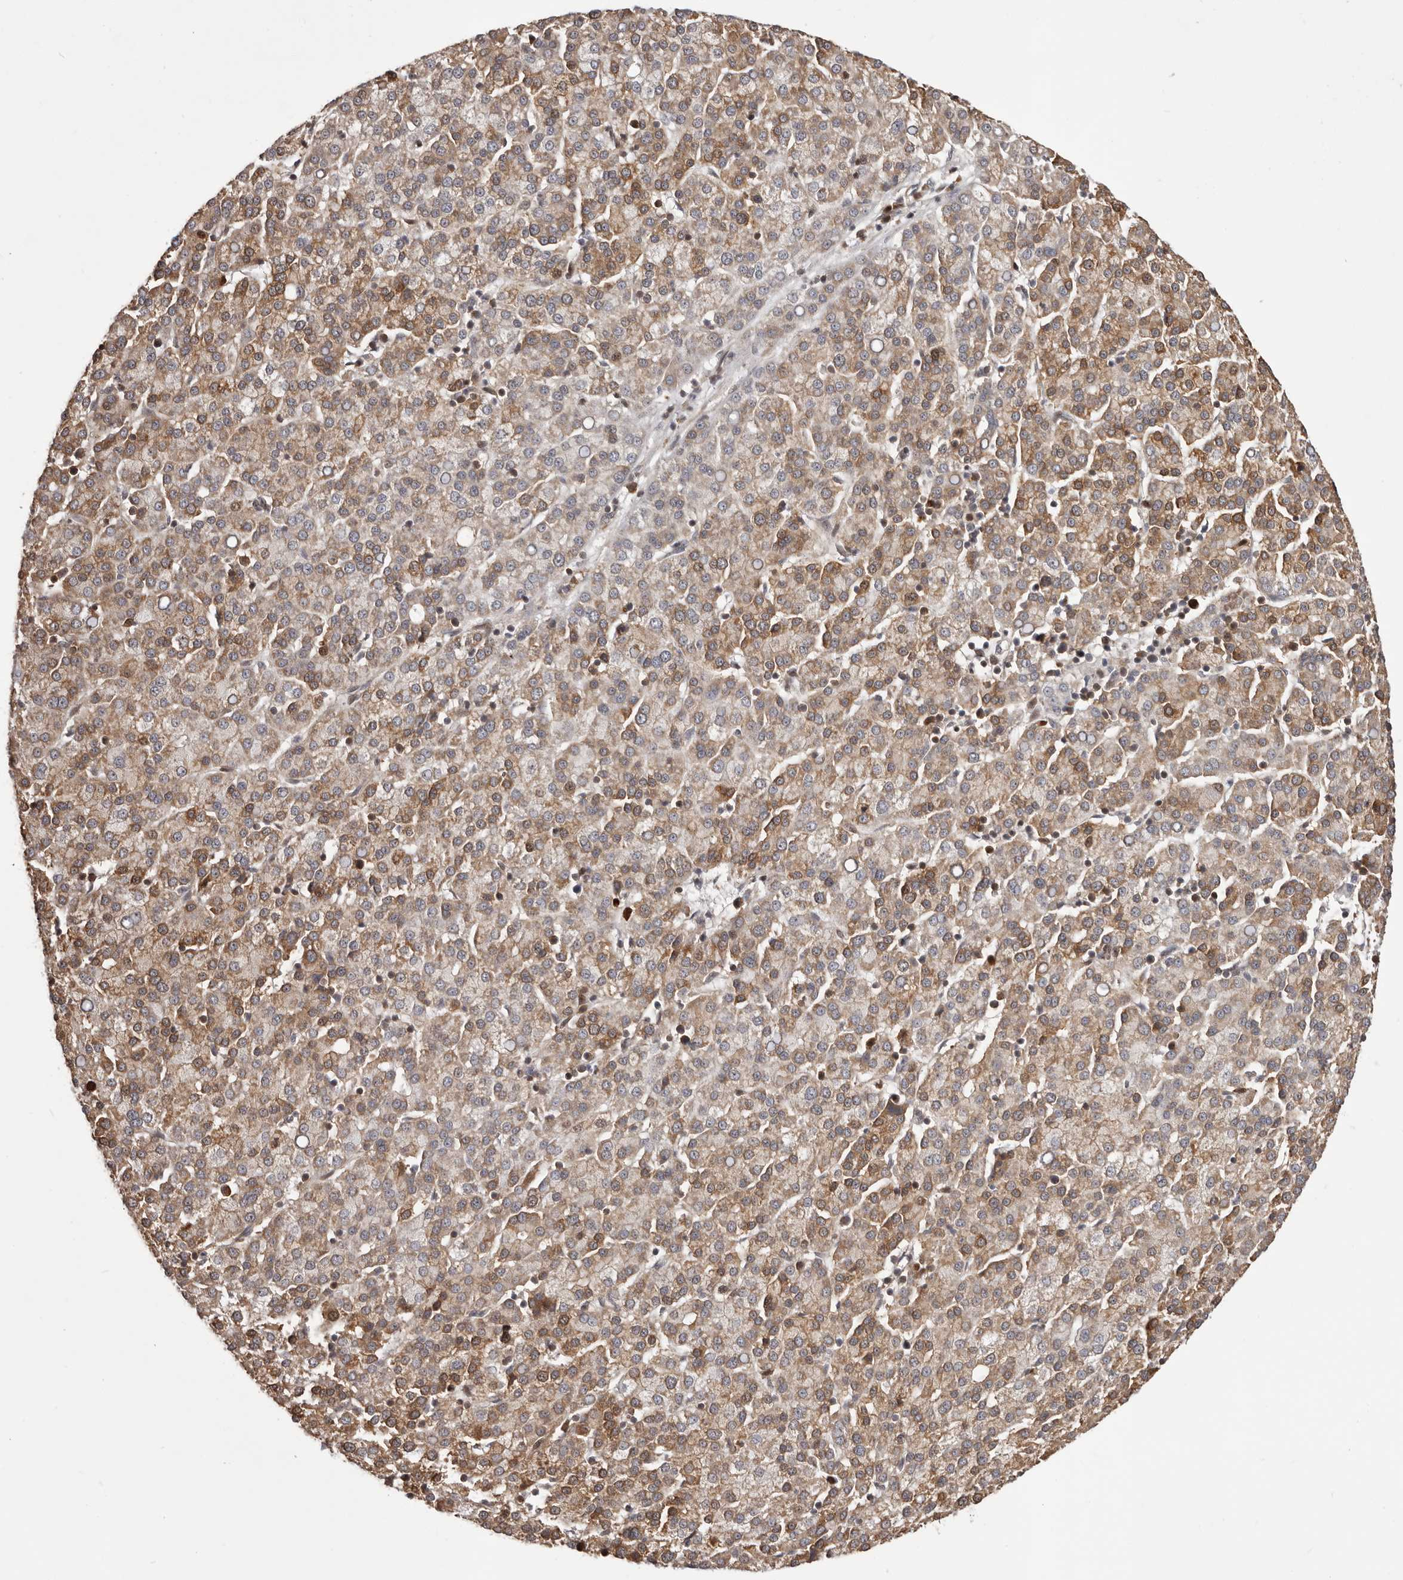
{"staining": {"intensity": "moderate", "quantity": ">75%", "location": "cytoplasmic/membranous"}, "tissue": "liver cancer", "cell_type": "Tumor cells", "image_type": "cancer", "snomed": [{"axis": "morphology", "description": "Carcinoma, Hepatocellular, NOS"}, {"axis": "topography", "description": "Liver"}], "caption": "Moderate cytoplasmic/membranous staining for a protein is identified in about >75% of tumor cells of liver cancer (hepatocellular carcinoma) using immunohistochemistry (IHC).", "gene": "GFOD1", "patient": {"sex": "female", "age": 58}}